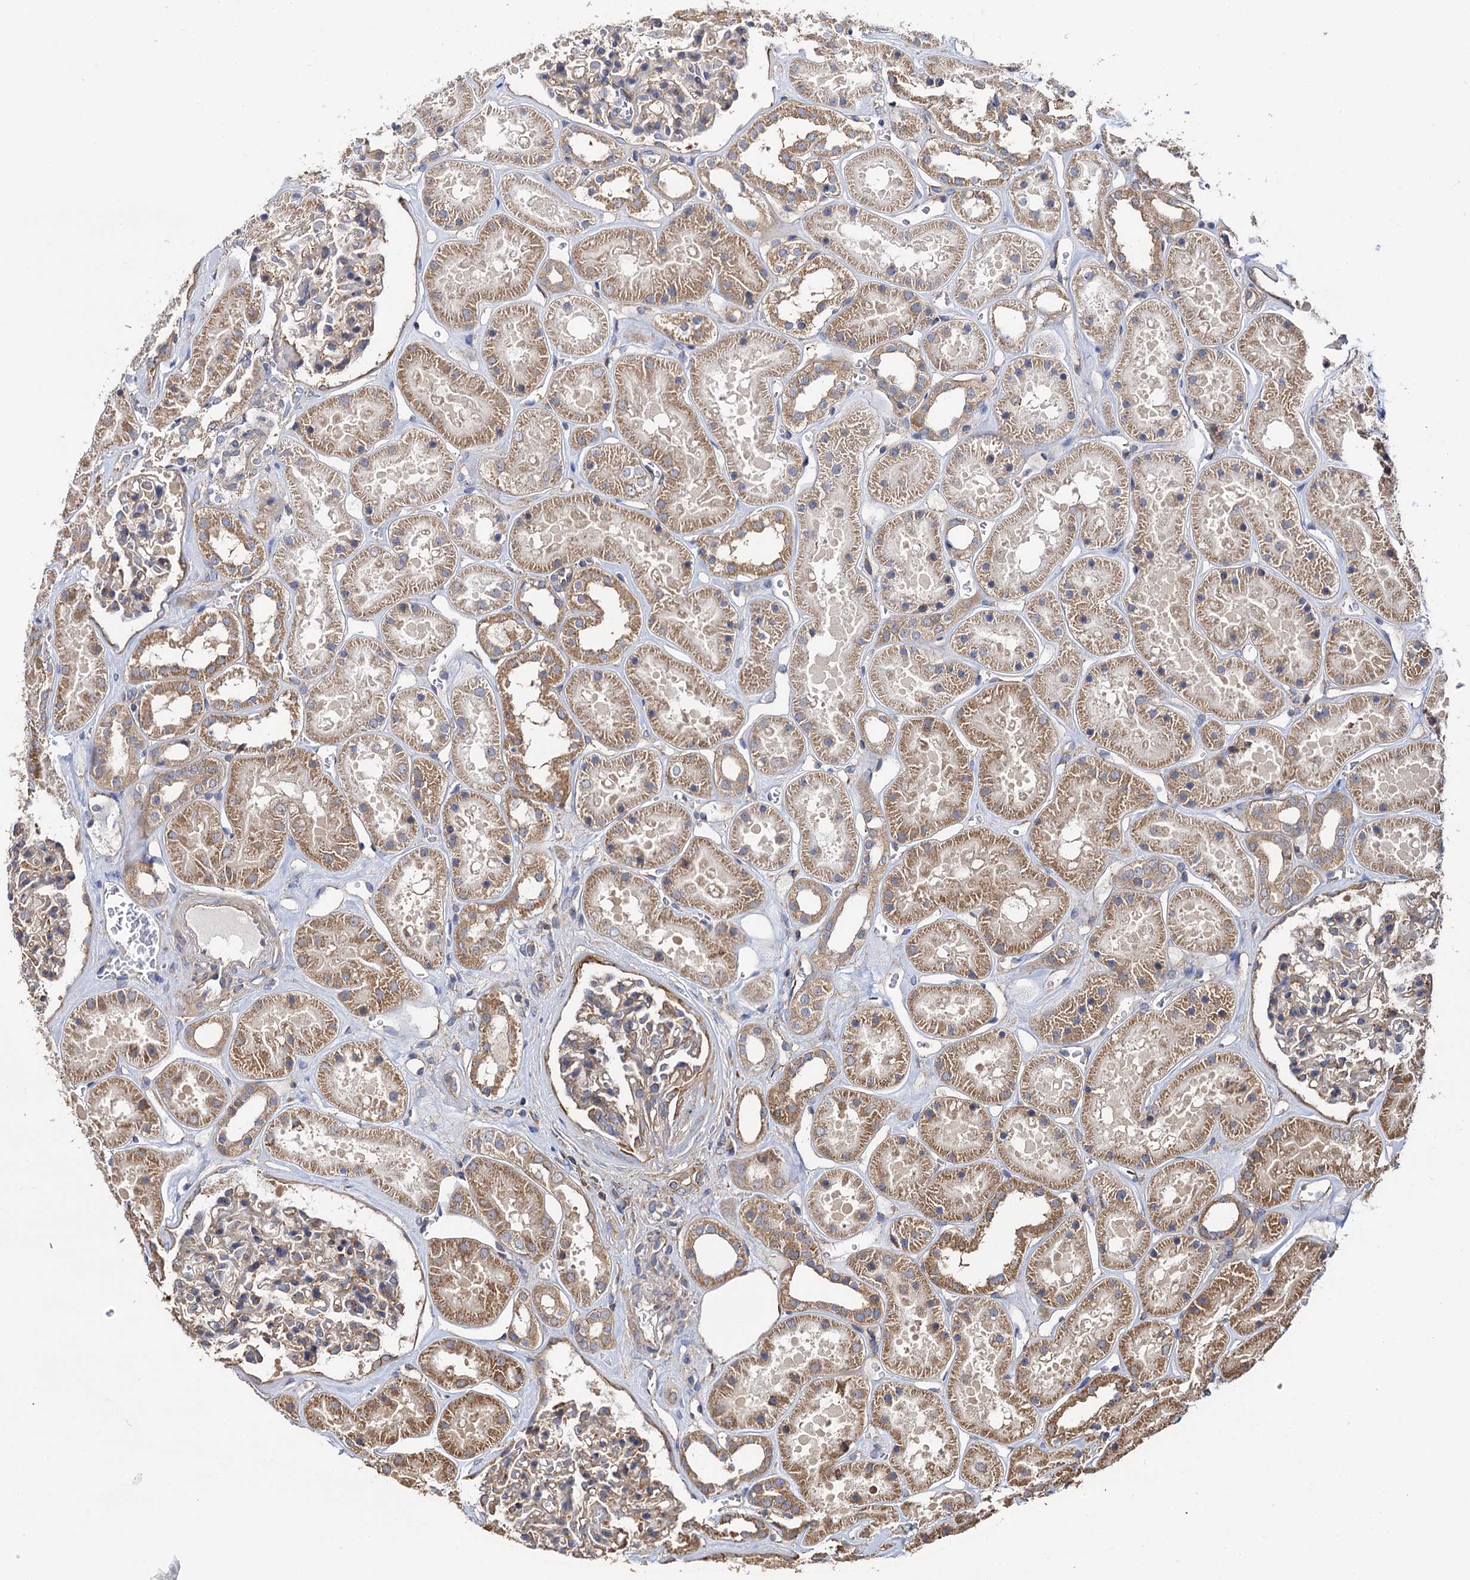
{"staining": {"intensity": "moderate", "quantity": "<25%", "location": "cytoplasmic/membranous"}, "tissue": "kidney", "cell_type": "Cells in glomeruli", "image_type": "normal", "snomed": [{"axis": "morphology", "description": "Normal tissue, NOS"}, {"axis": "topography", "description": "Kidney"}], "caption": "A micrograph showing moderate cytoplasmic/membranous positivity in approximately <25% of cells in glomeruli in benign kidney, as visualized by brown immunohistochemical staining.", "gene": "IDI1", "patient": {"sex": "female", "age": 41}}